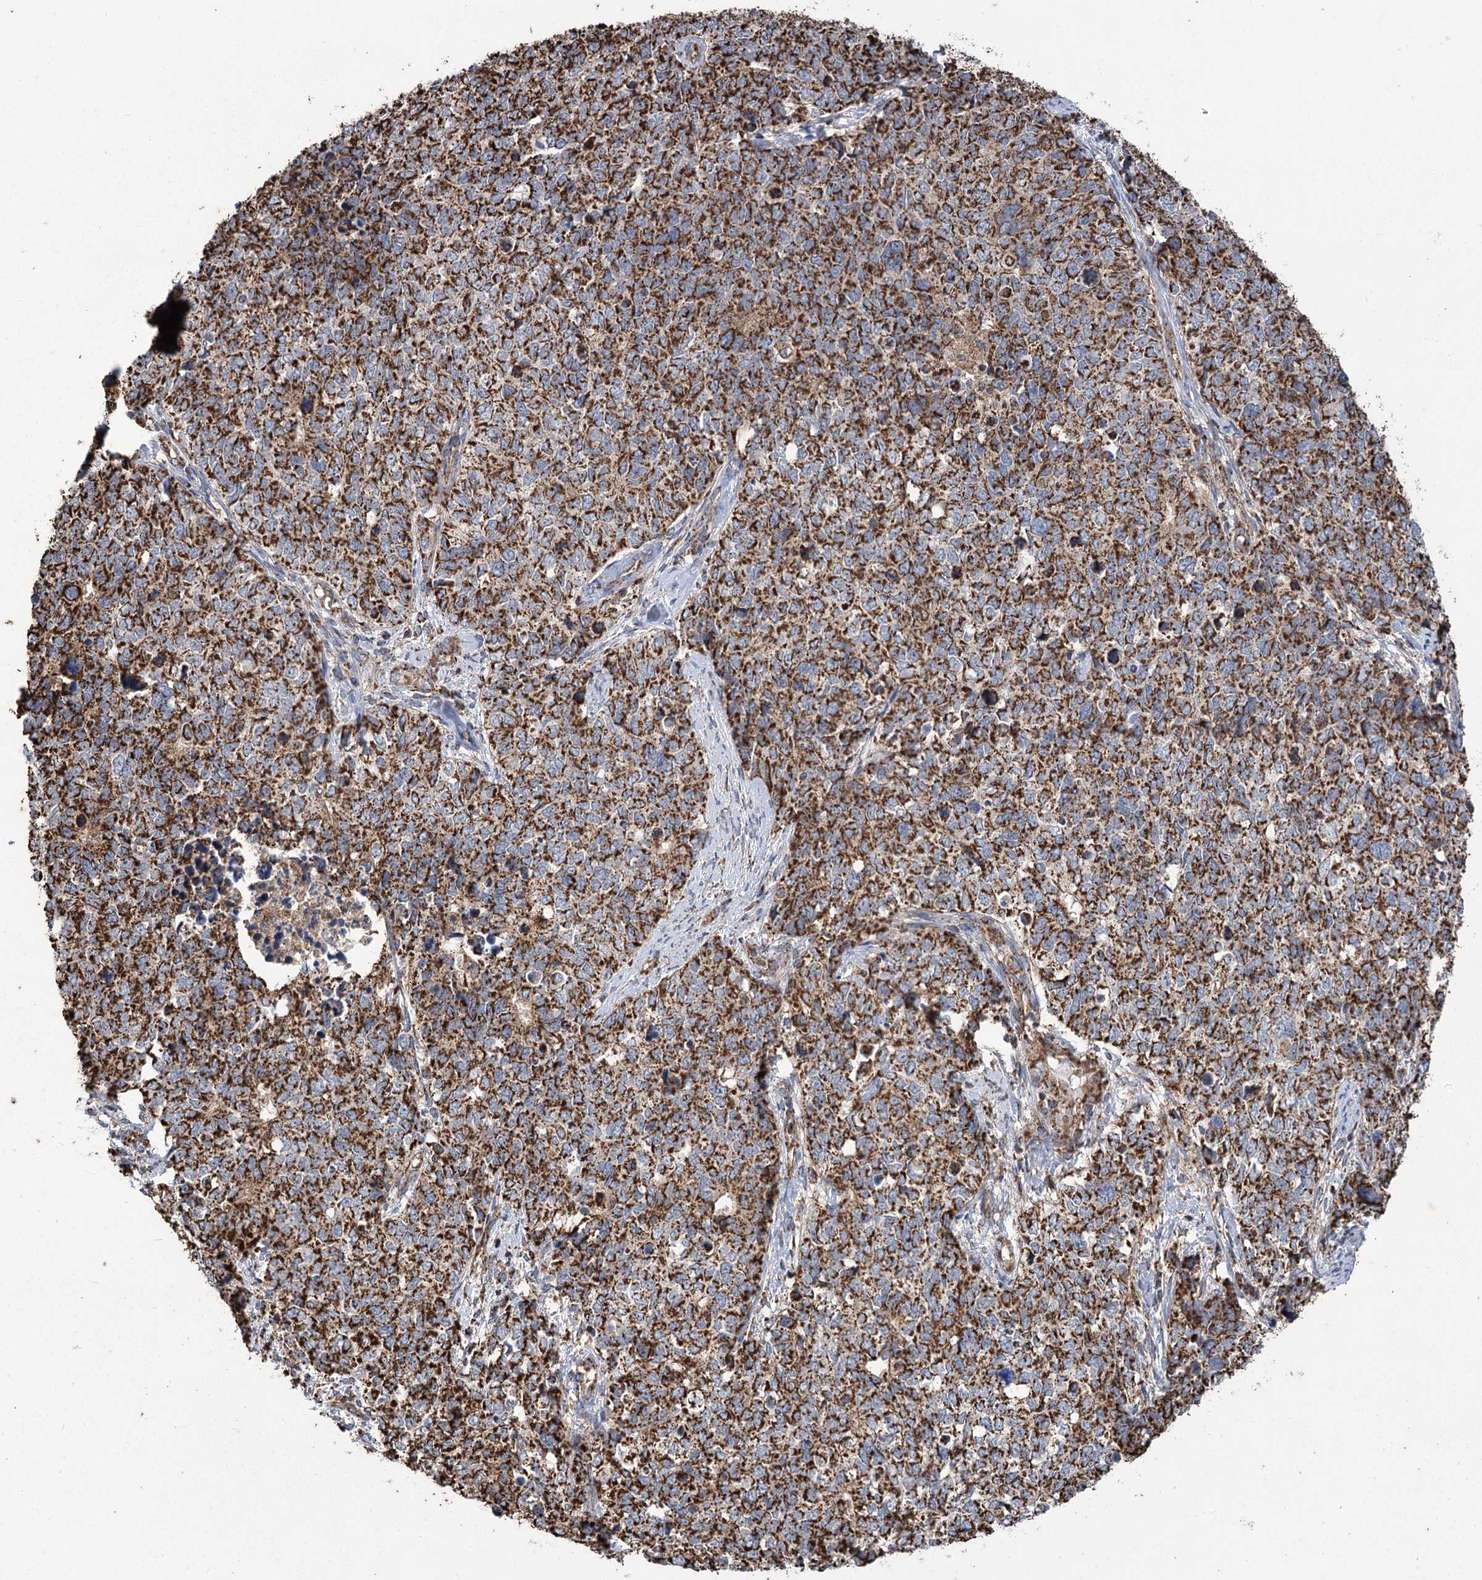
{"staining": {"intensity": "strong", "quantity": ">75%", "location": "cytoplasmic/membranous"}, "tissue": "cervical cancer", "cell_type": "Tumor cells", "image_type": "cancer", "snomed": [{"axis": "morphology", "description": "Squamous cell carcinoma, NOS"}, {"axis": "topography", "description": "Cervix"}], "caption": "Immunohistochemical staining of human cervical squamous cell carcinoma exhibits strong cytoplasmic/membranous protein staining in approximately >75% of tumor cells.", "gene": "CARD19", "patient": {"sex": "female", "age": 63}}